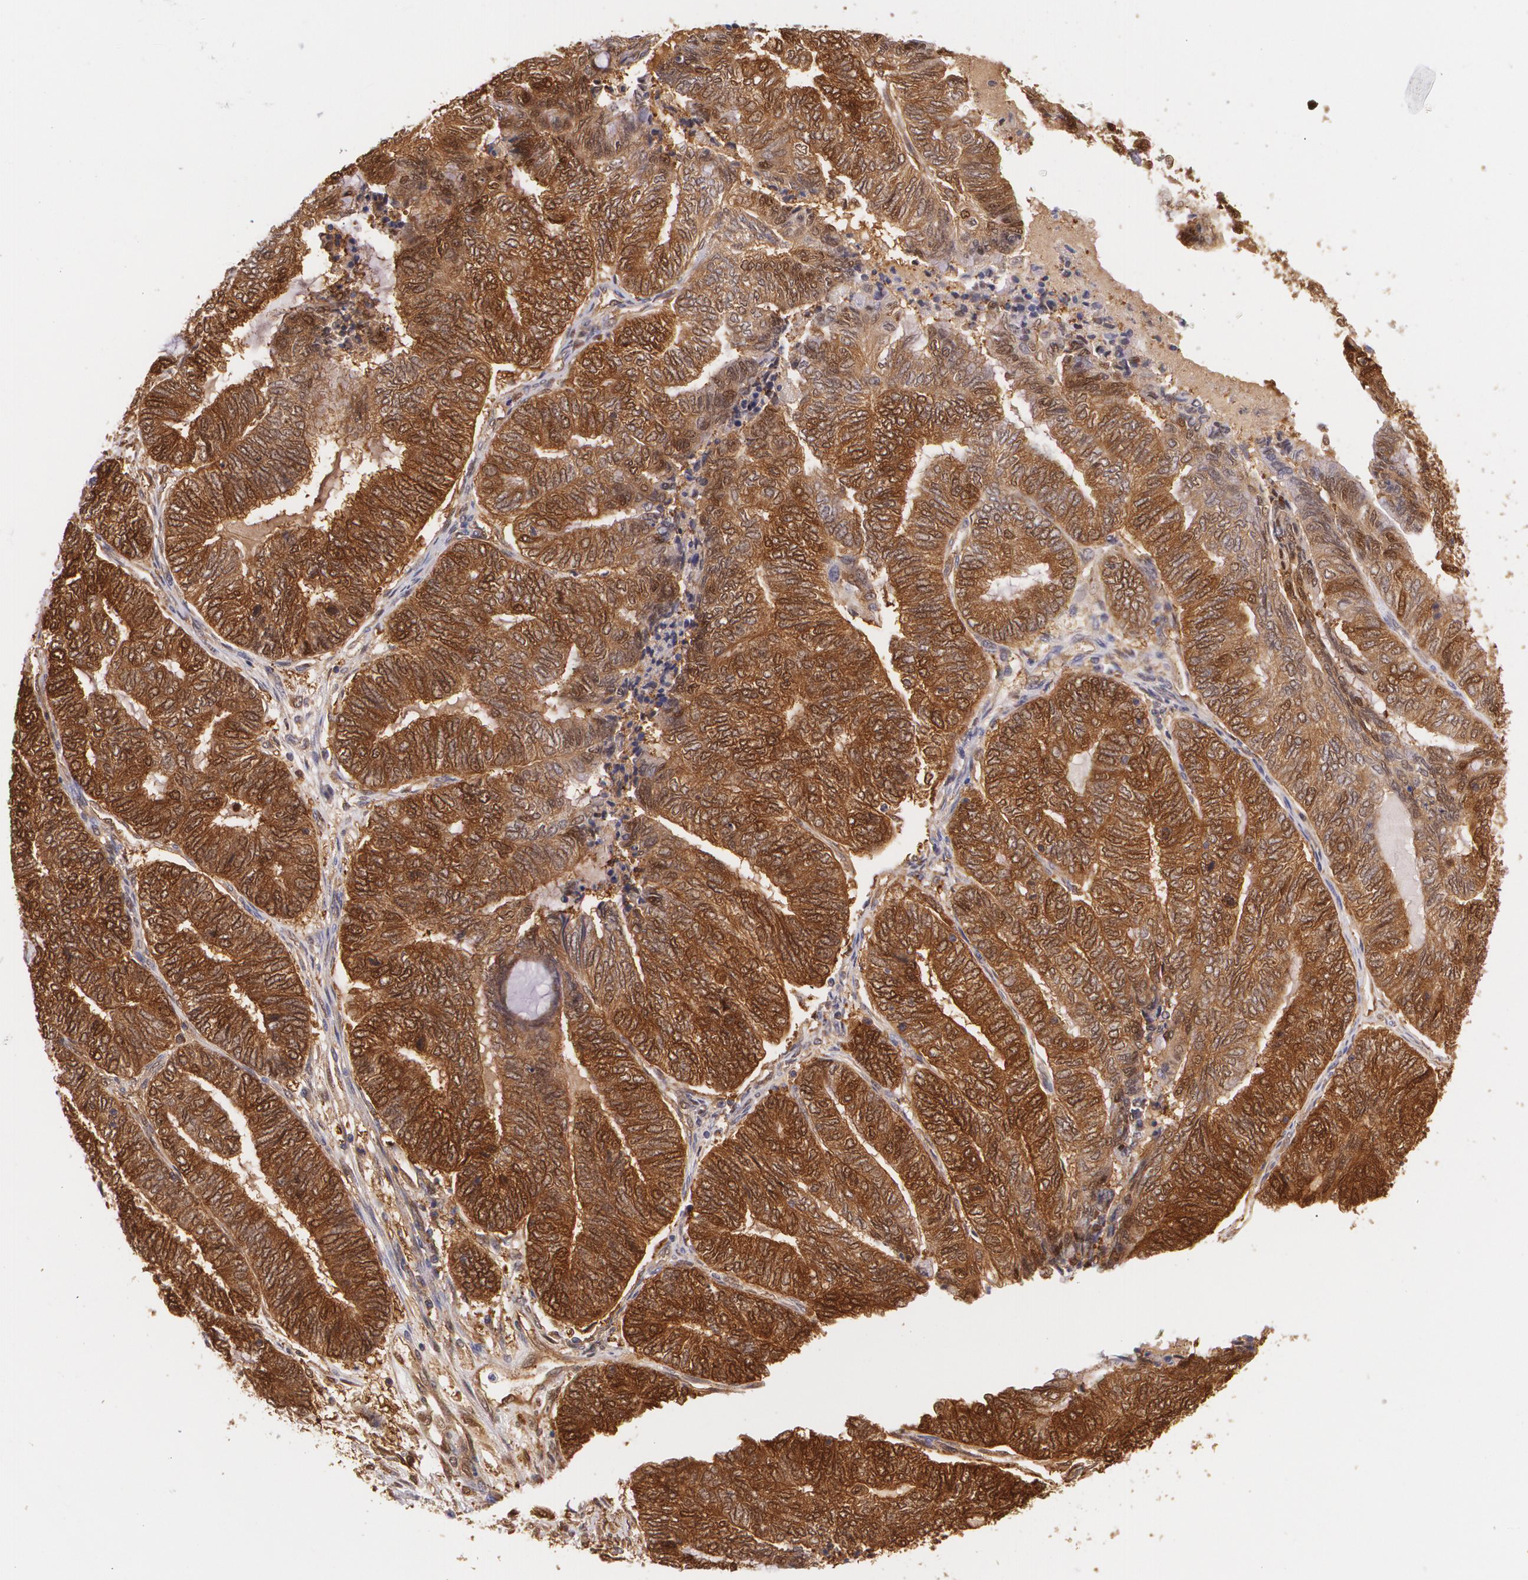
{"staining": {"intensity": "strong", "quantity": ">75%", "location": "cytoplasmic/membranous"}, "tissue": "endometrial cancer", "cell_type": "Tumor cells", "image_type": "cancer", "snomed": [{"axis": "morphology", "description": "Adenocarcinoma, NOS"}, {"axis": "topography", "description": "Uterus"}, {"axis": "topography", "description": "Endometrium"}], "caption": "Tumor cells exhibit high levels of strong cytoplasmic/membranous expression in approximately >75% of cells in endometrial adenocarcinoma.", "gene": "HSPH1", "patient": {"sex": "female", "age": 70}}